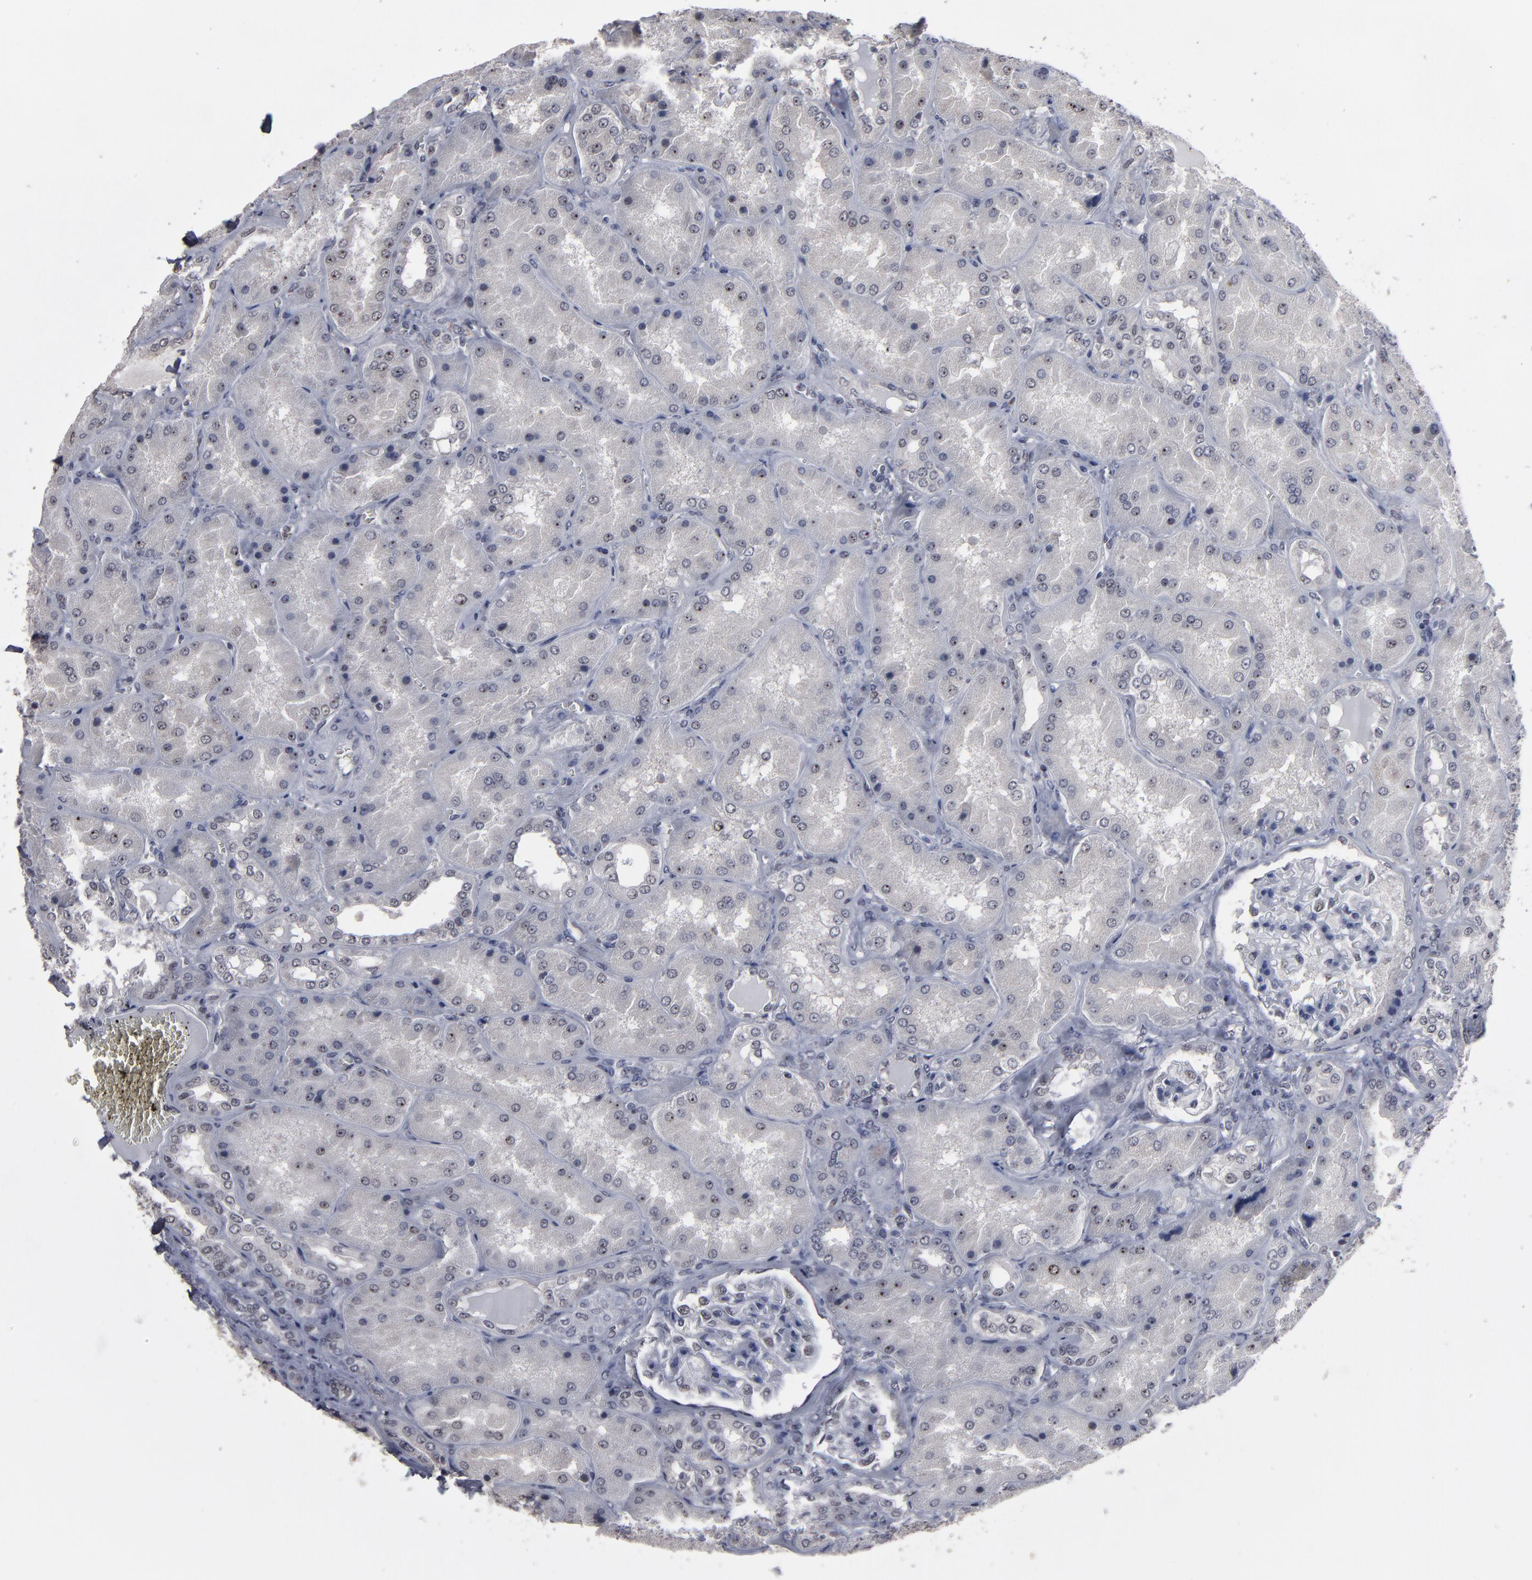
{"staining": {"intensity": "negative", "quantity": "none", "location": "none"}, "tissue": "kidney", "cell_type": "Cells in glomeruli", "image_type": "normal", "snomed": [{"axis": "morphology", "description": "Normal tissue, NOS"}, {"axis": "topography", "description": "Kidney"}], "caption": "The IHC photomicrograph has no significant staining in cells in glomeruli of kidney. (Immunohistochemistry (ihc), brightfield microscopy, high magnification).", "gene": "SSRP1", "patient": {"sex": "female", "age": 56}}